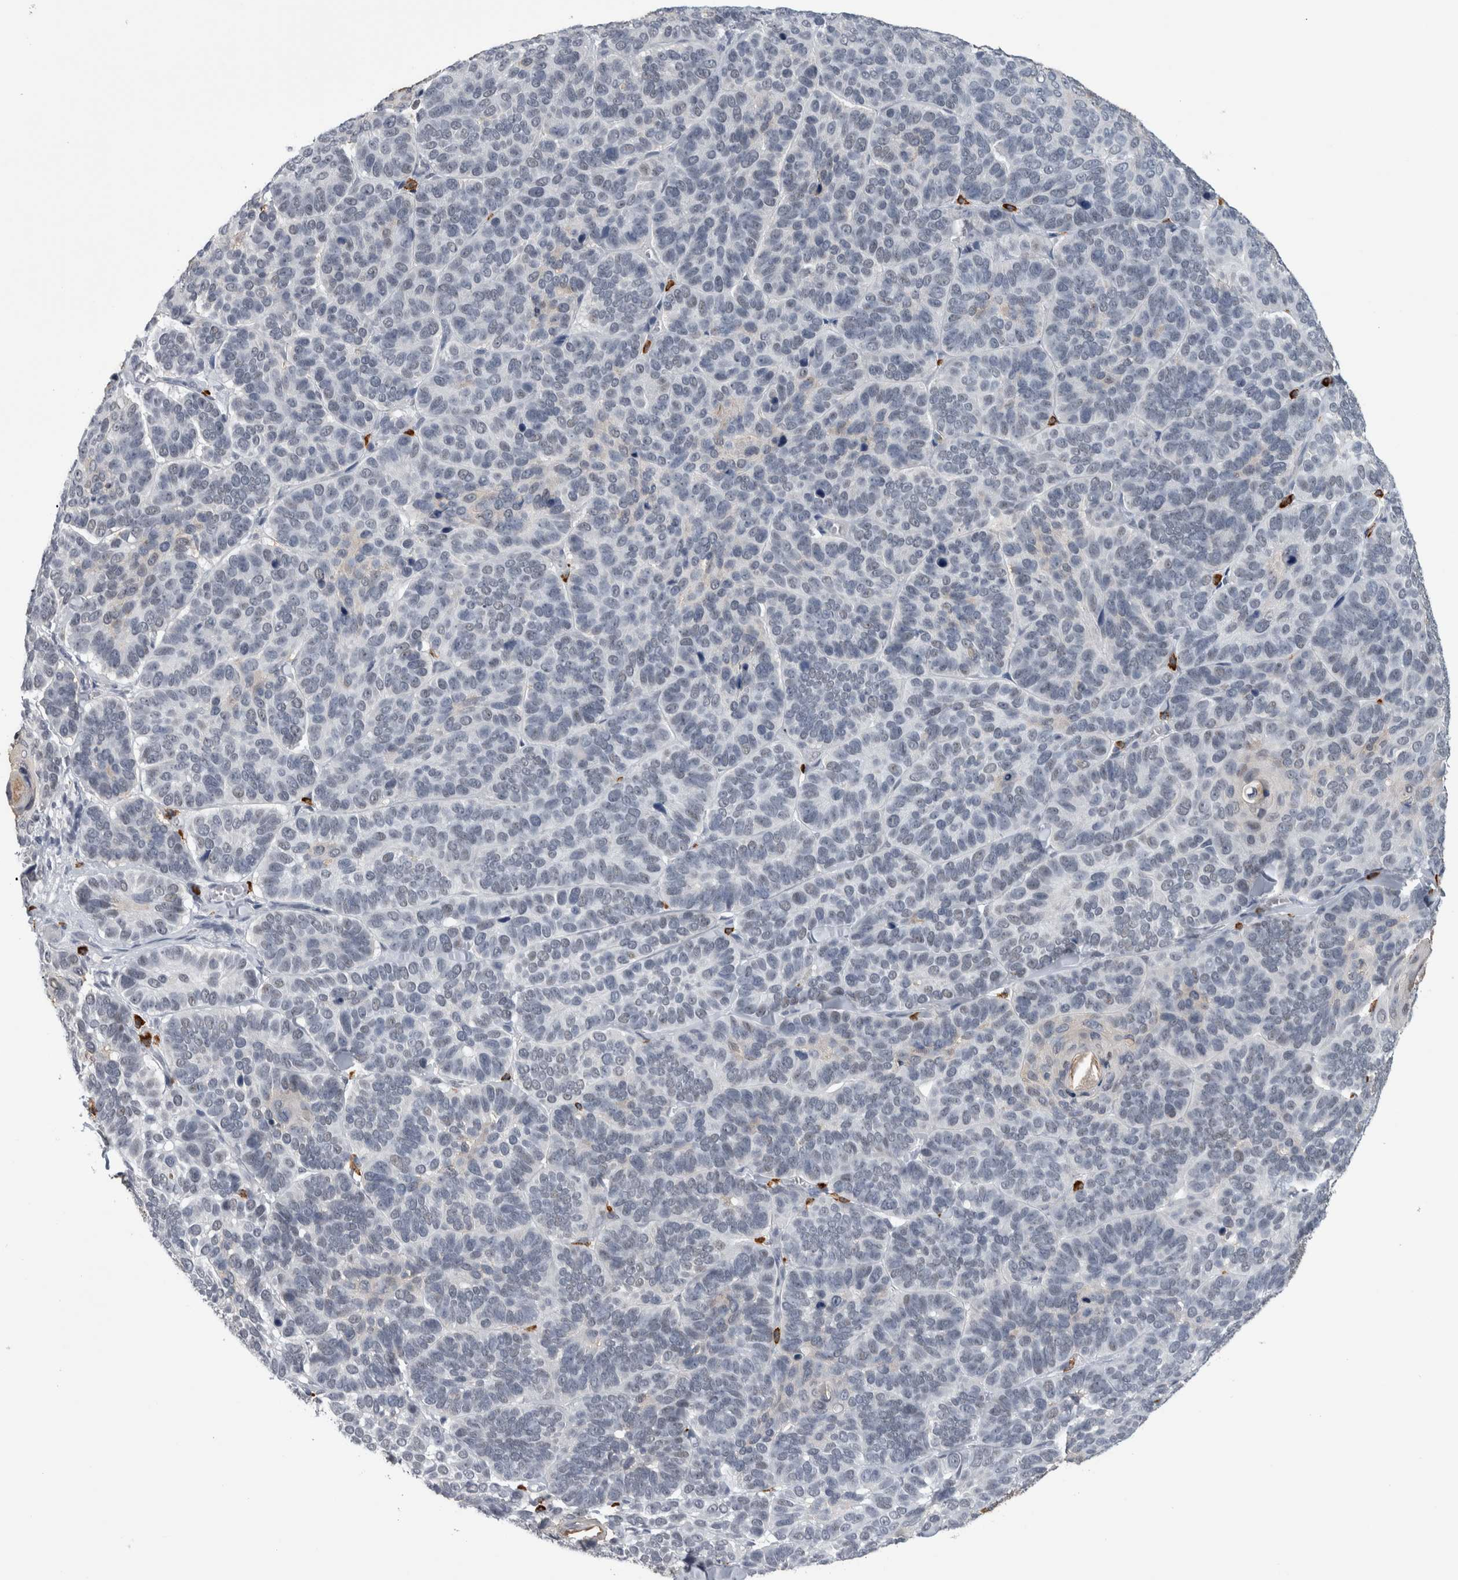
{"staining": {"intensity": "weak", "quantity": "<25%", "location": "nuclear"}, "tissue": "skin cancer", "cell_type": "Tumor cells", "image_type": "cancer", "snomed": [{"axis": "morphology", "description": "Basal cell carcinoma"}, {"axis": "topography", "description": "Skin"}], "caption": "IHC image of neoplastic tissue: human skin basal cell carcinoma stained with DAB (3,3'-diaminobenzidine) displays no significant protein expression in tumor cells. (DAB (3,3'-diaminobenzidine) immunohistochemistry with hematoxylin counter stain).", "gene": "PEBP4", "patient": {"sex": "male", "age": 62}}